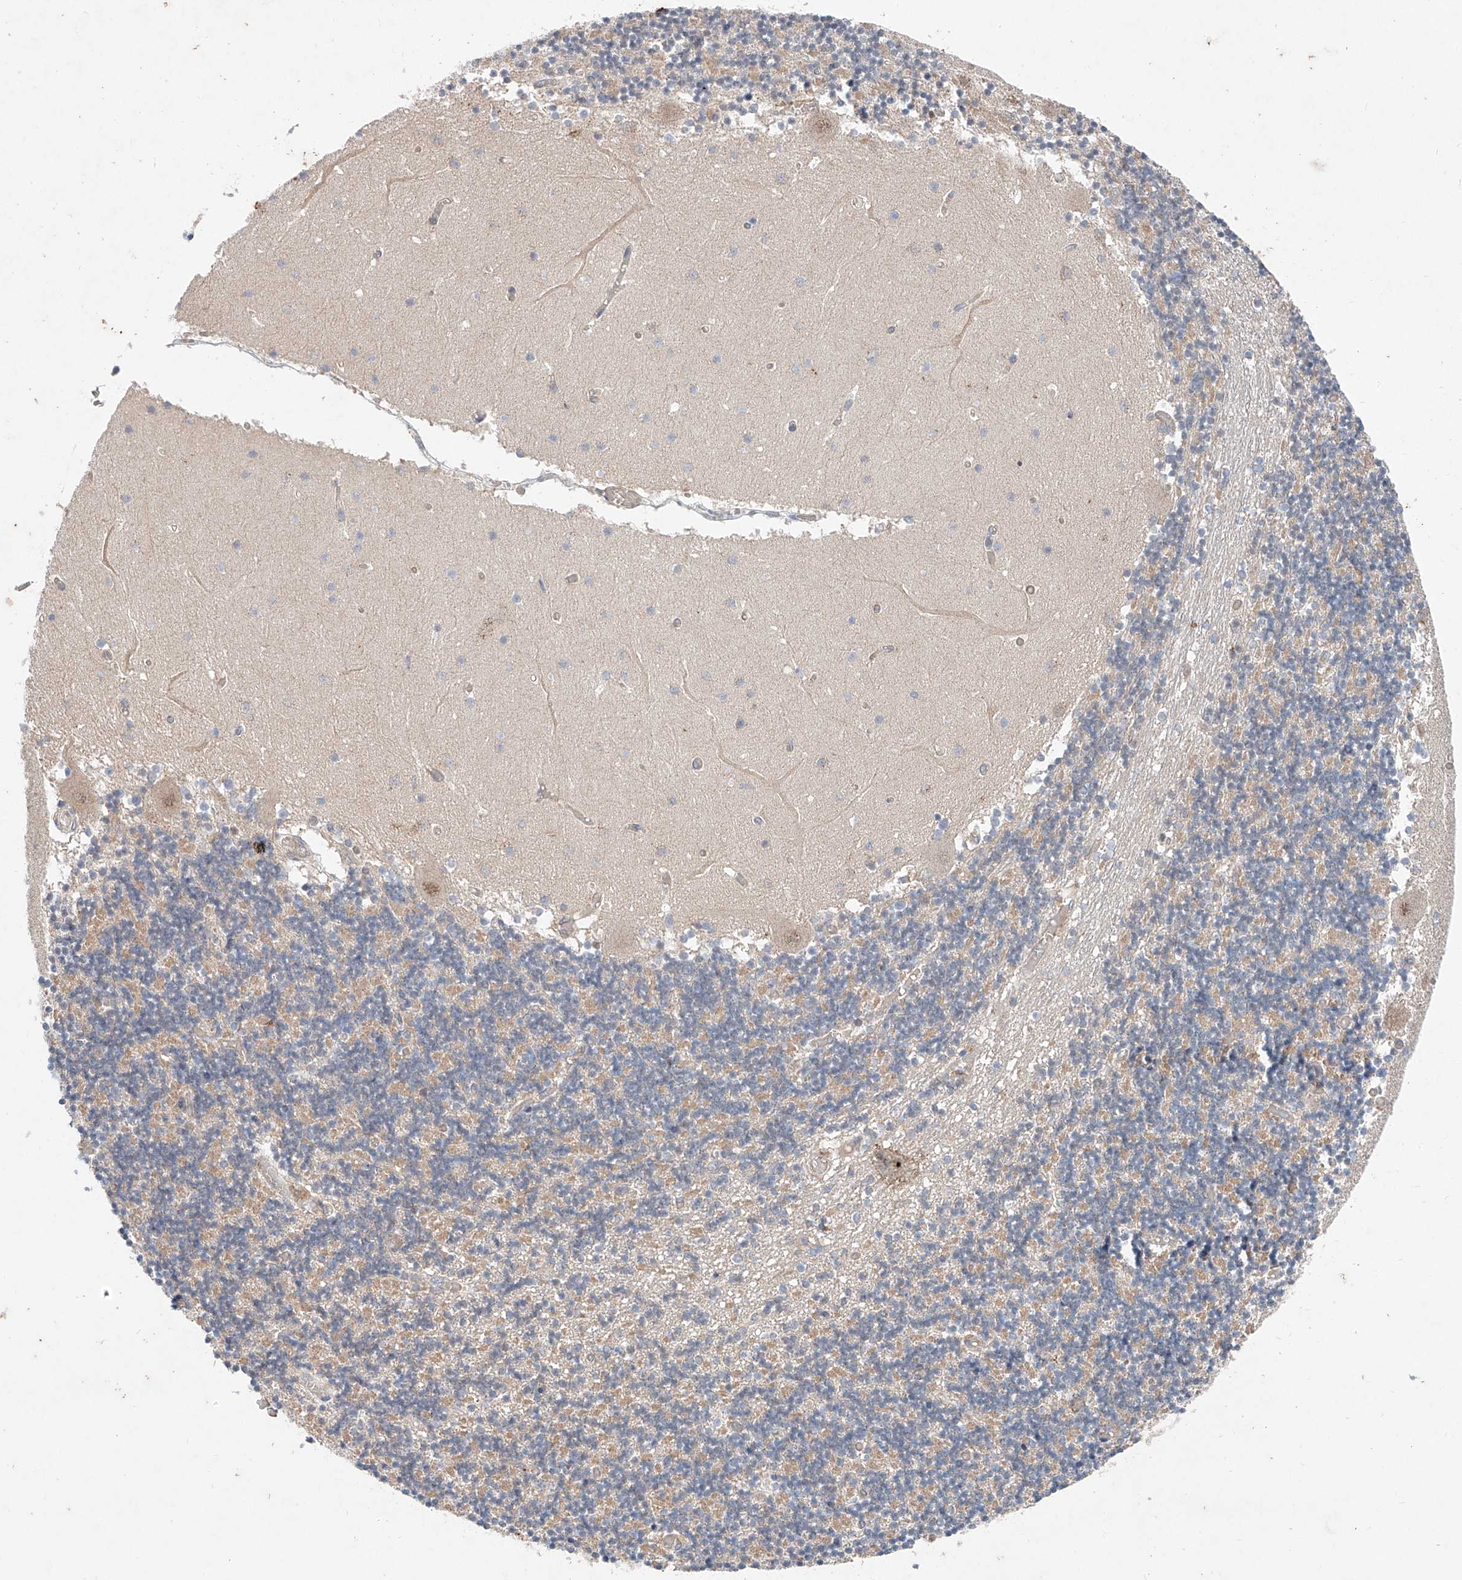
{"staining": {"intensity": "weak", "quantity": "<25%", "location": "cytoplasmic/membranous"}, "tissue": "cerebellum", "cell_type": "Cells in granular layer", "image_type": "normal", "snomed": [{"axis": "morphology", "description": "Normal tissue, NOS"}, {"axis": "topography", "description": "Cerebellum"}], "caption": "Immunohistochemistry of normal cerebellum shows no positivity in cells in granular layer.", "gene": "FASTK", "patient": {"sex": "female", "age": 28}}